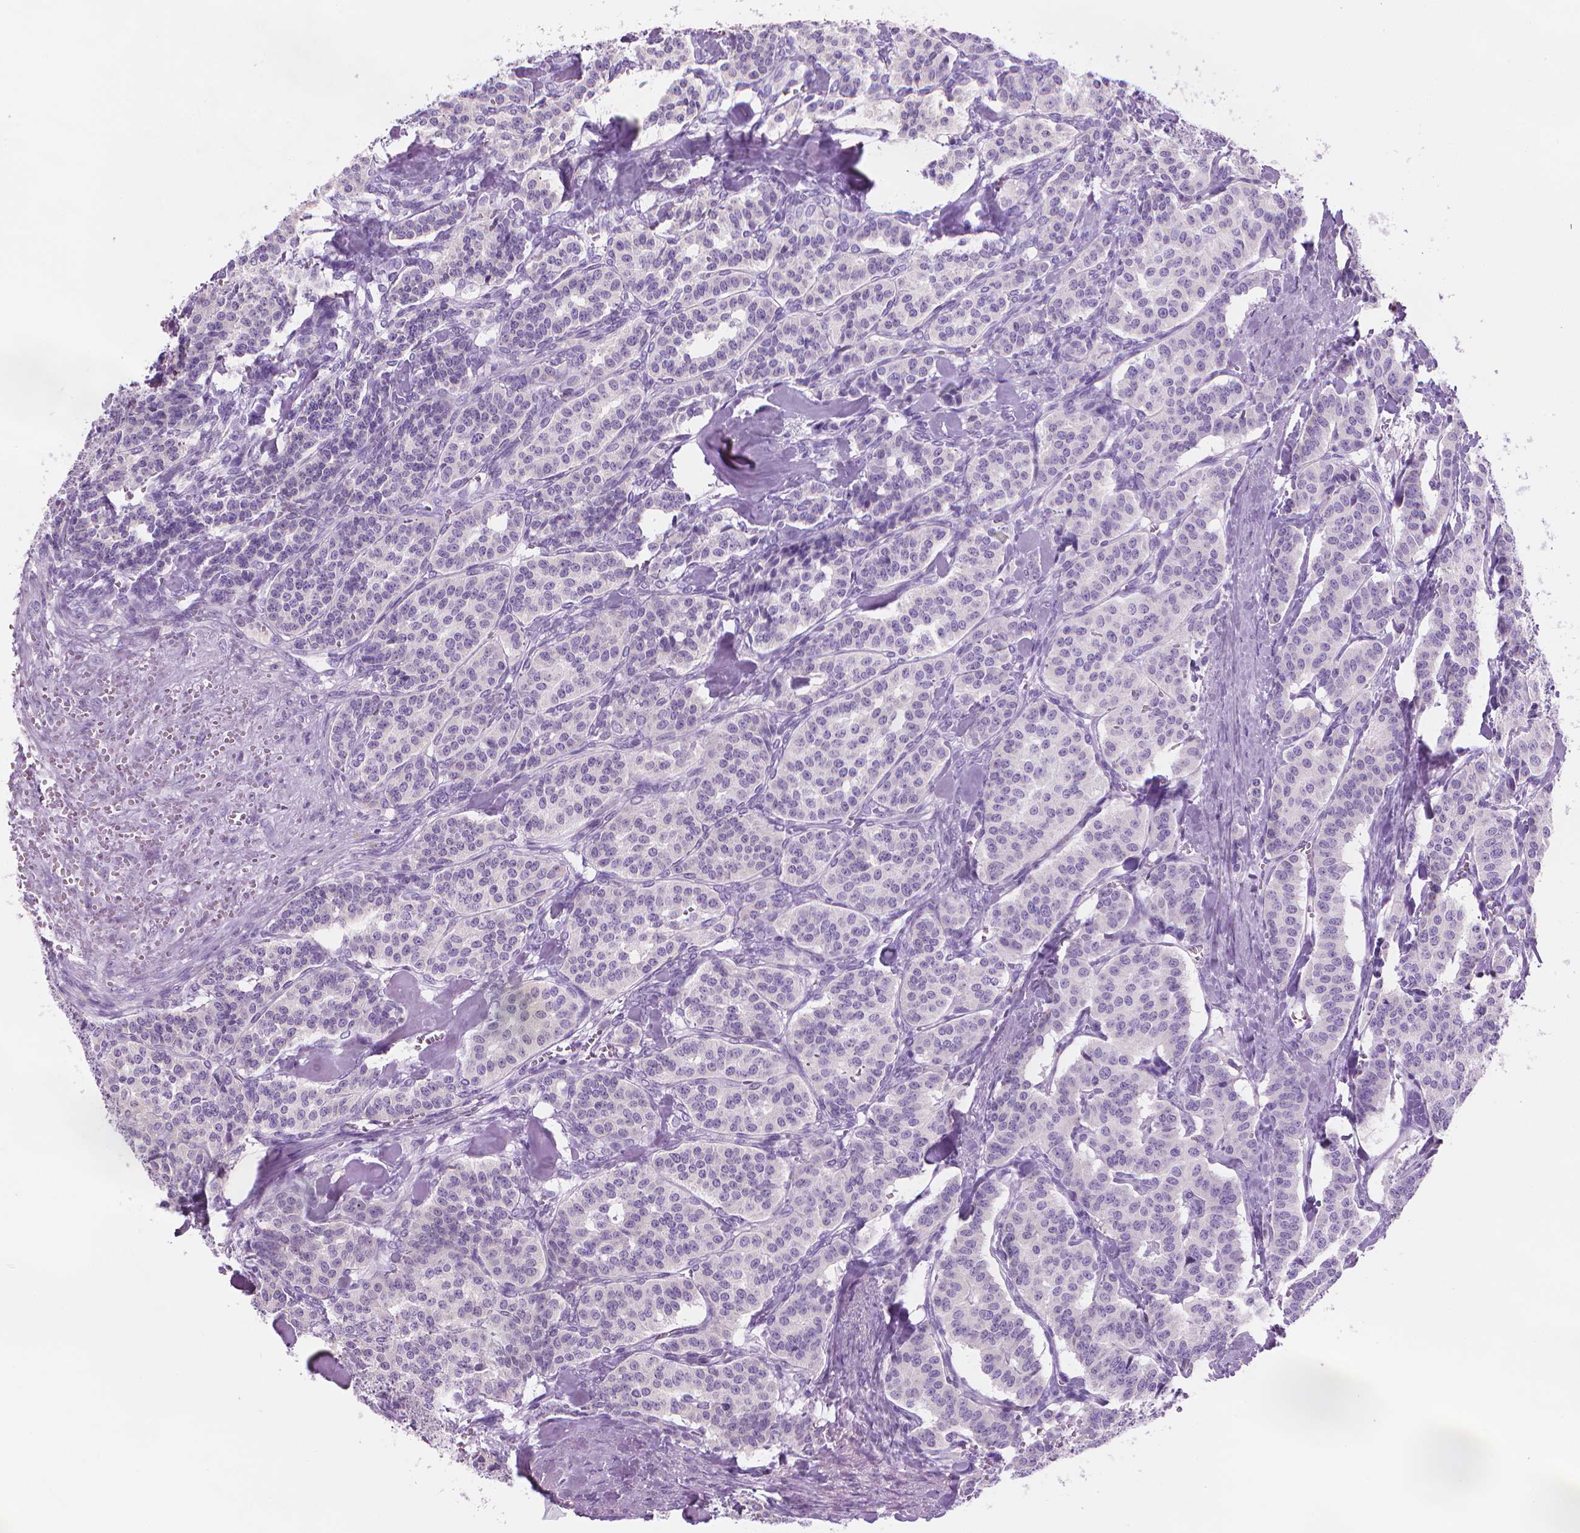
{"staining": {"intensity": "negative", "quantity": "none", "location": "none"}, "tissue": "carcinoid", "cell_type": "Tumor cells", "image_type": "cancer", "snomed": [{"axis": "morphology", "description": "Normal tissue, NOS"}, {"axis": "morphology", "description": "Carcinoid, malignant, NOS"}, {"axis": "topography", "description": "Lung"}], "caption": "Tumor cells are negative for brown protein staining in carcinoid.", "gene": "TTC29", "patient": {"sex": "female", "age": 46}}